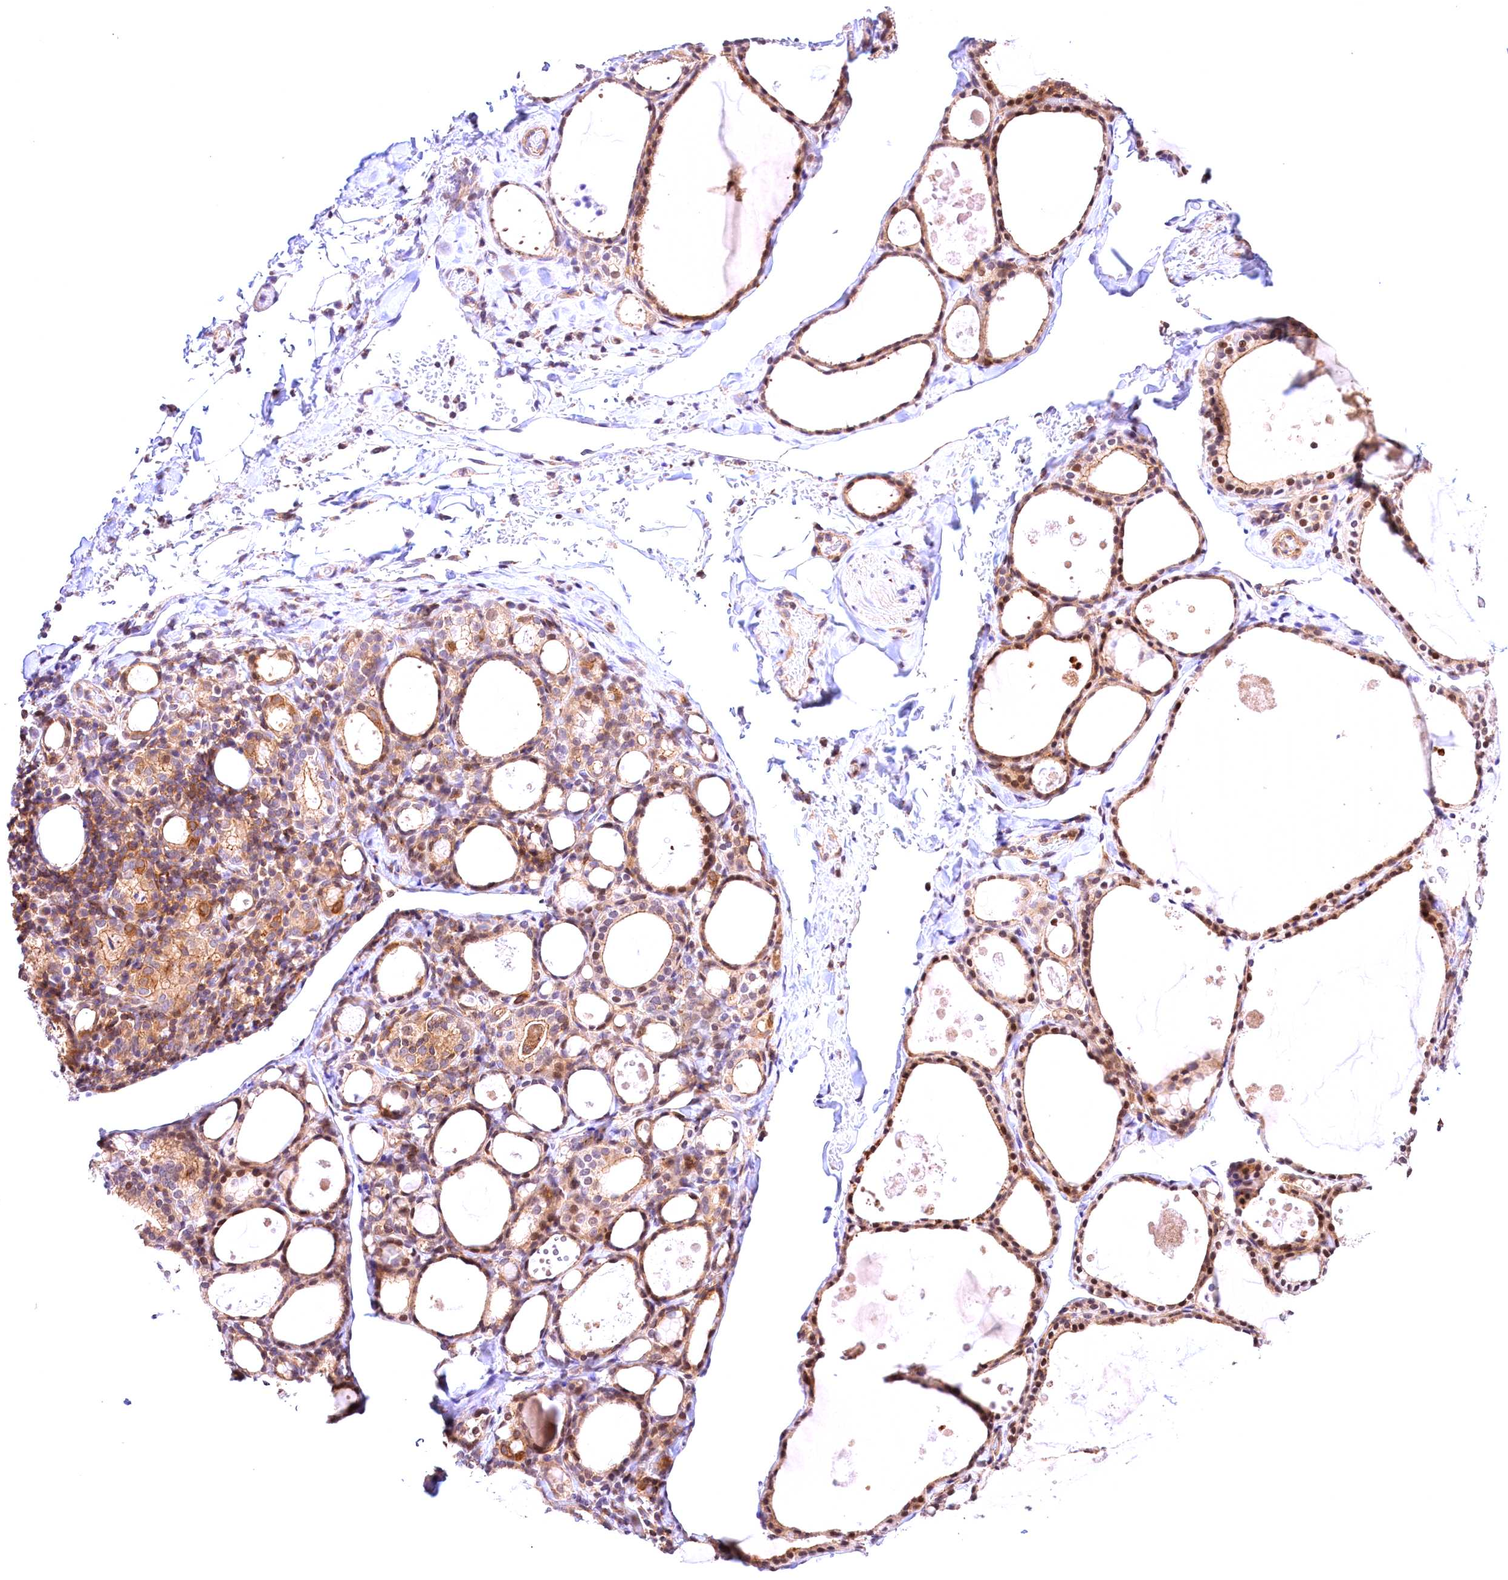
{"staining": {"intensity": "moderate", "quantity": ">75%", "location": "cytoplasmic/membranous,nuclear"}, "tissue": "thyroid gland", "cell_type": "Glandular cells", "image_type": "normal", "snomed": [{"axis": "morphology", "description": "Normal tissue, NOS"}, {"axis": "topography", "description": "Thyroid gland"}], "caption": "This image reveals IHC staining of normal thyroid gland, with medium moderate cytoplasmic/membranous,nuclear expression in approximately >75% of glandular cells.", "gene": "CHORDC1", "patient": {"sex": "male", "age": 56}}